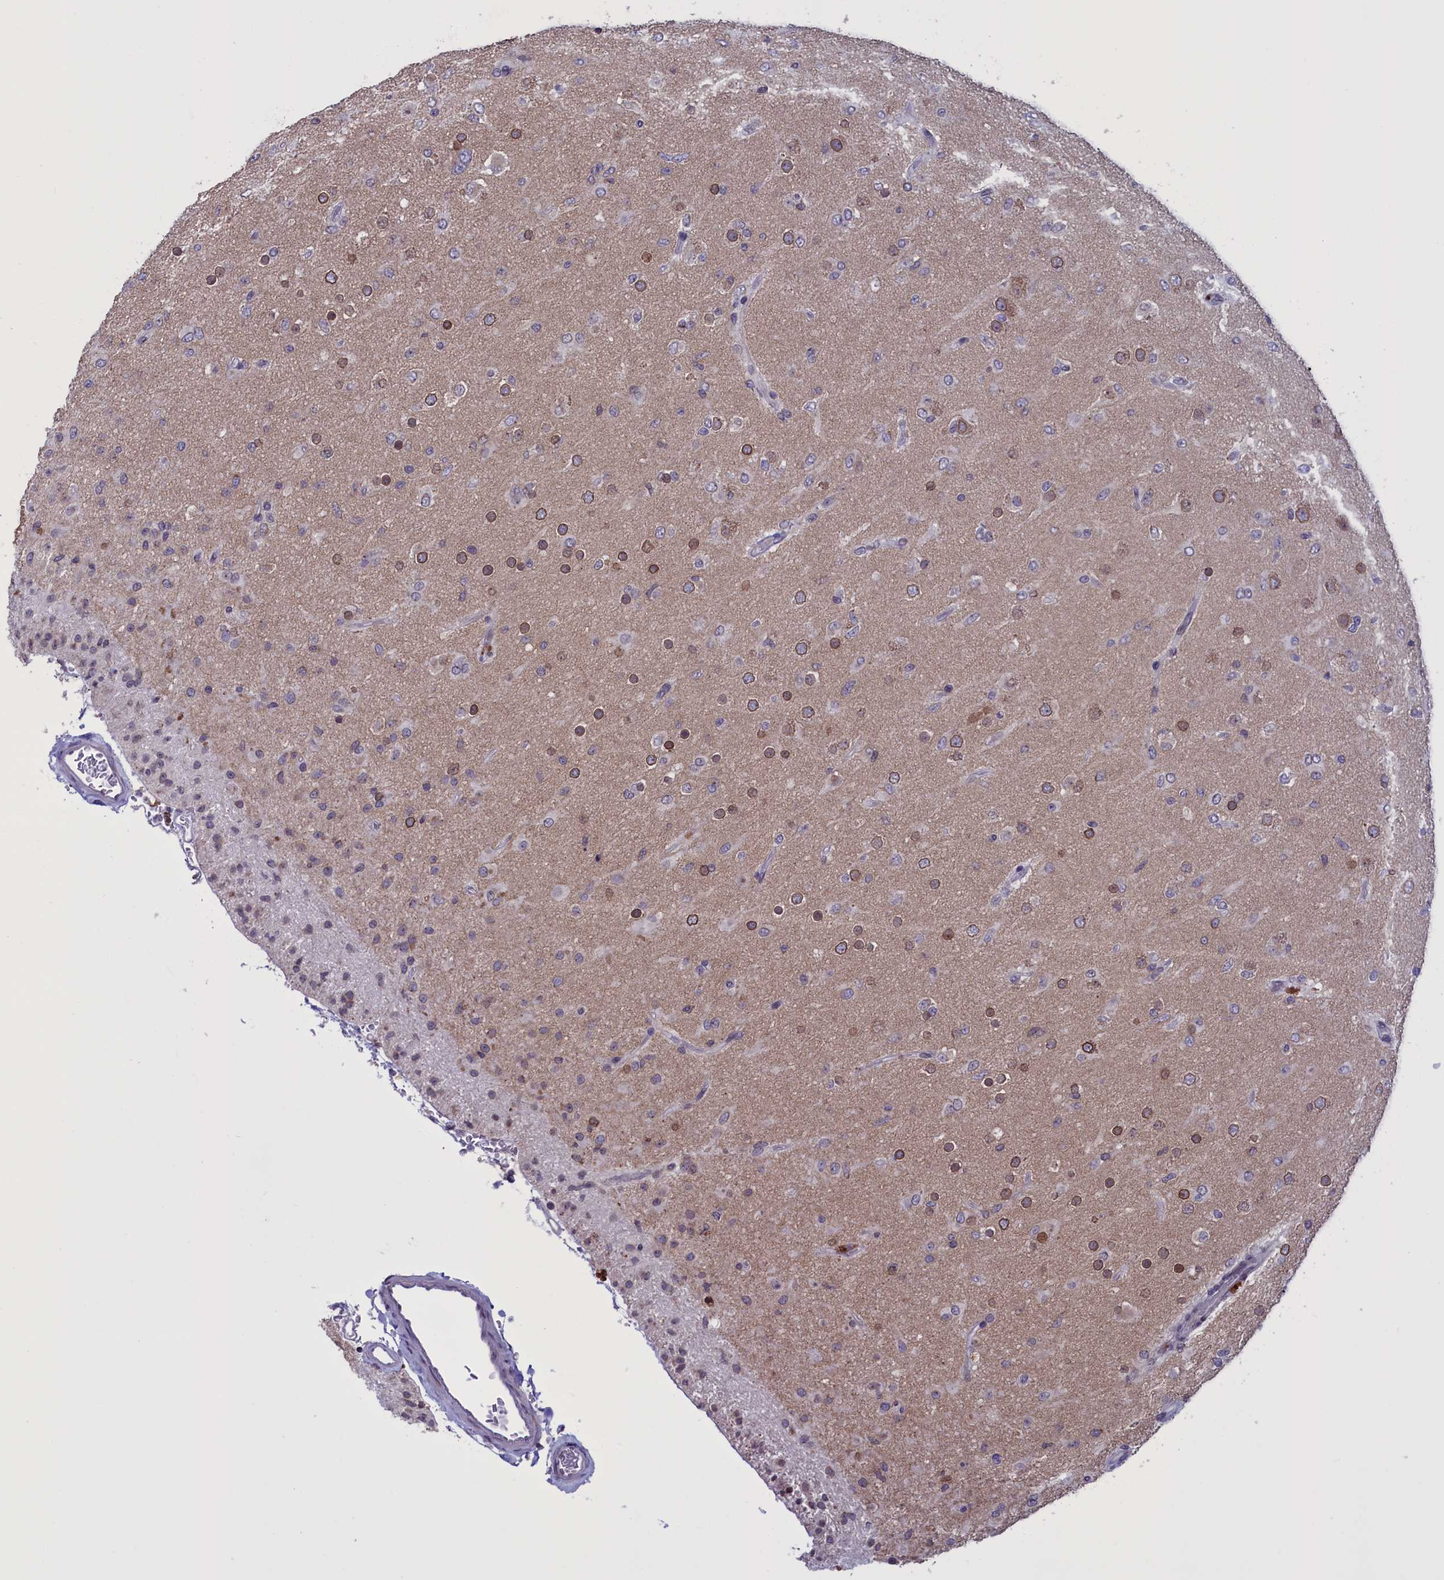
{"staining": {"intensity": "moderate", "quantity": "25%-75%", "location": "cytoplasmic/membranous"}, "tissue": "glioma", "cell_type": "Tumor cells", "image_type": "cancer", "snomed": [{"axis": "morphology", "description": "Glioma, malignant, Low grade"}, {"axis": "topography", "description": "Brain"}], "caption": "An immunohistochemistry (IHC) micrograph of neoplastic tissue is shown. Protein staining in brown labels moderate cytoplasmic/membranous positivity in malignant glioma (low-grade) within tumor cells.", "gene": "PARS2", "patient": {"sex": "male", "age": 65}}